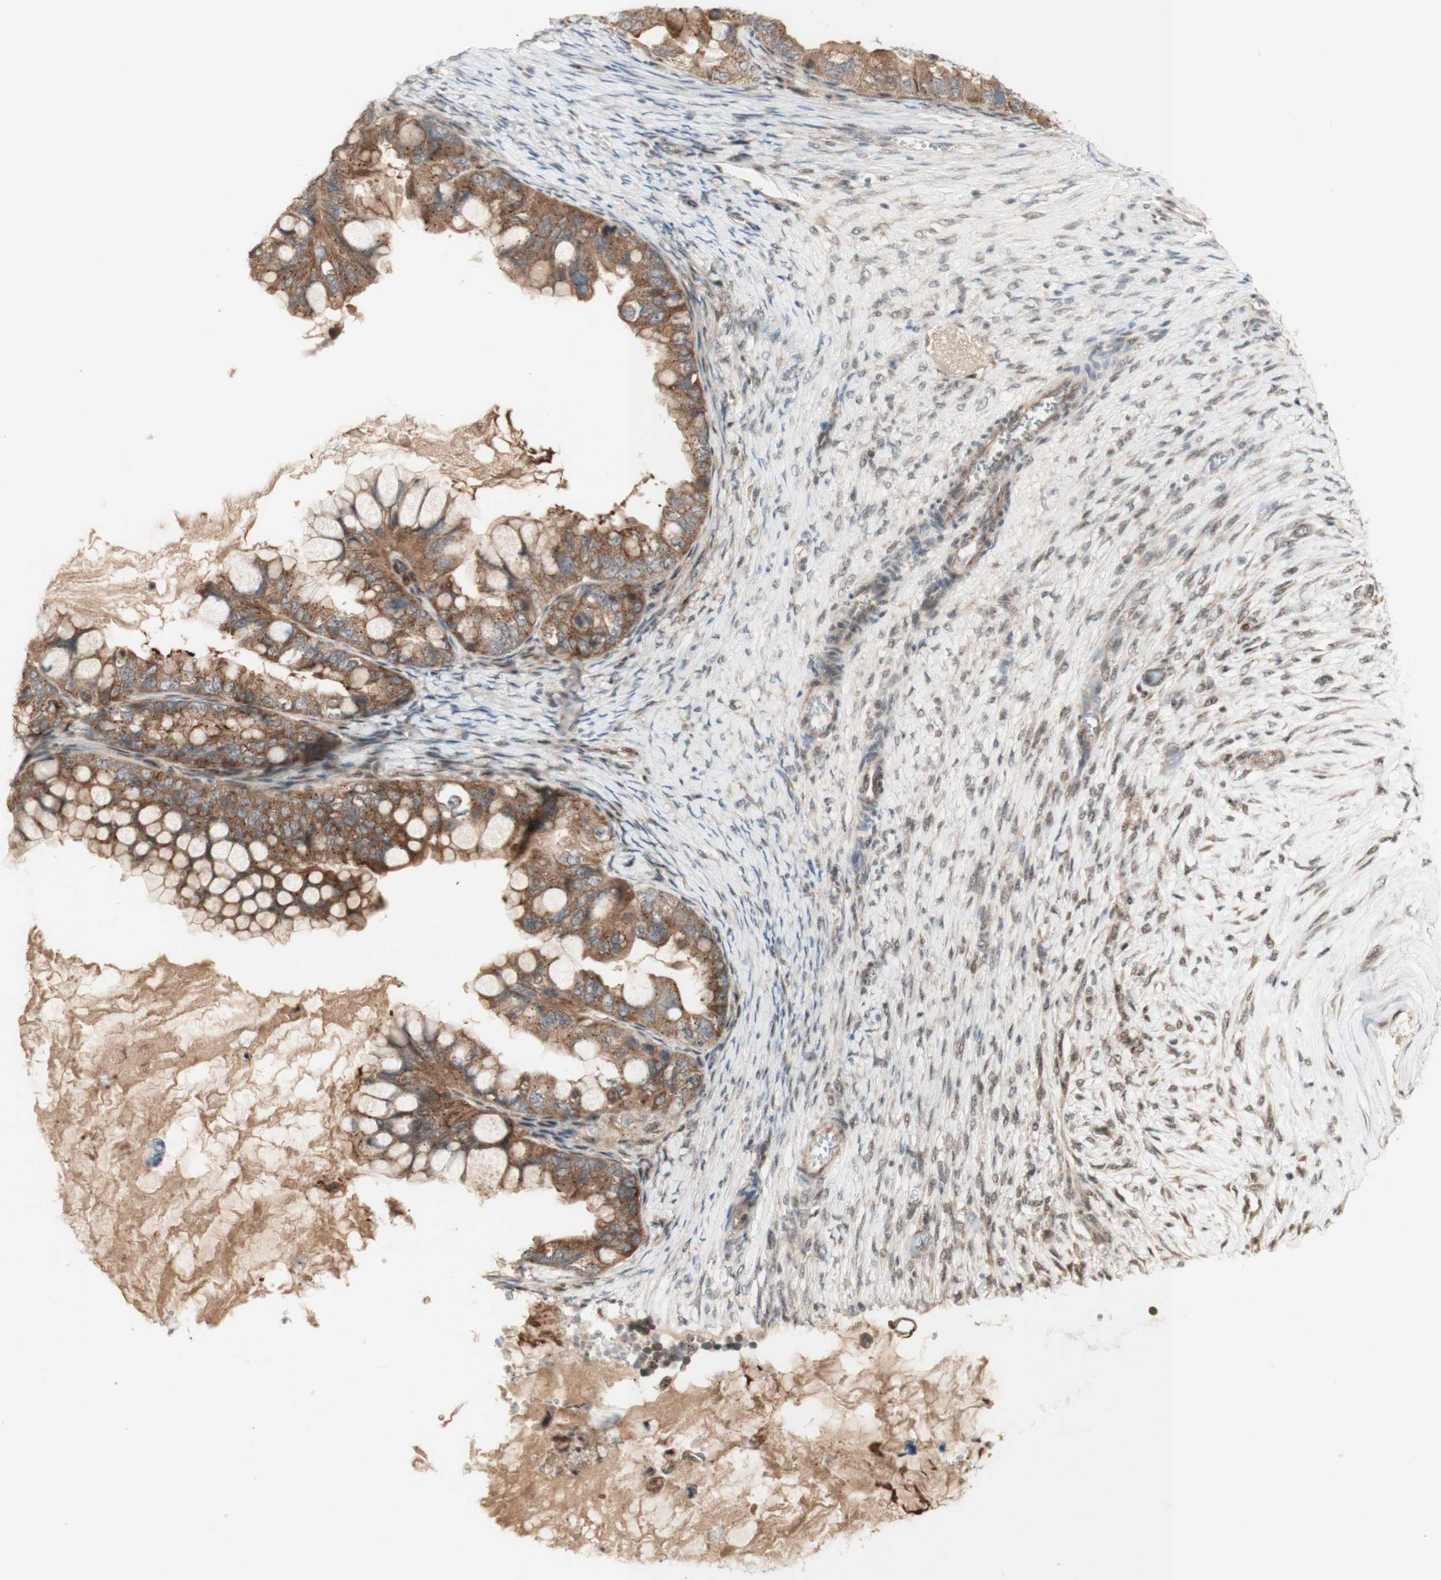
{"staining": {"intensity": "moderate", "quantity": ">75%", "location": "cytoplasmic/membranous"}, "tissue": "ovarian cancer", "cell_type": "Tumor cells", "image_type": "cancer", "snomed": [{"axis": "morphology", "description": "Cystadenocarcinoma, mucinous, NOS"}, {"axis": "topography", "description": "Ovary"}], "caption": "Ovarian mucinous cystadenocarcinoma stained with immunohistochemistry (IHC) displays moderate cytoplasmic/membranous positivity in approximately >75% of tumor cells.", "gene": "CYLD", "patient": {"sex": "female", "age": 80}}